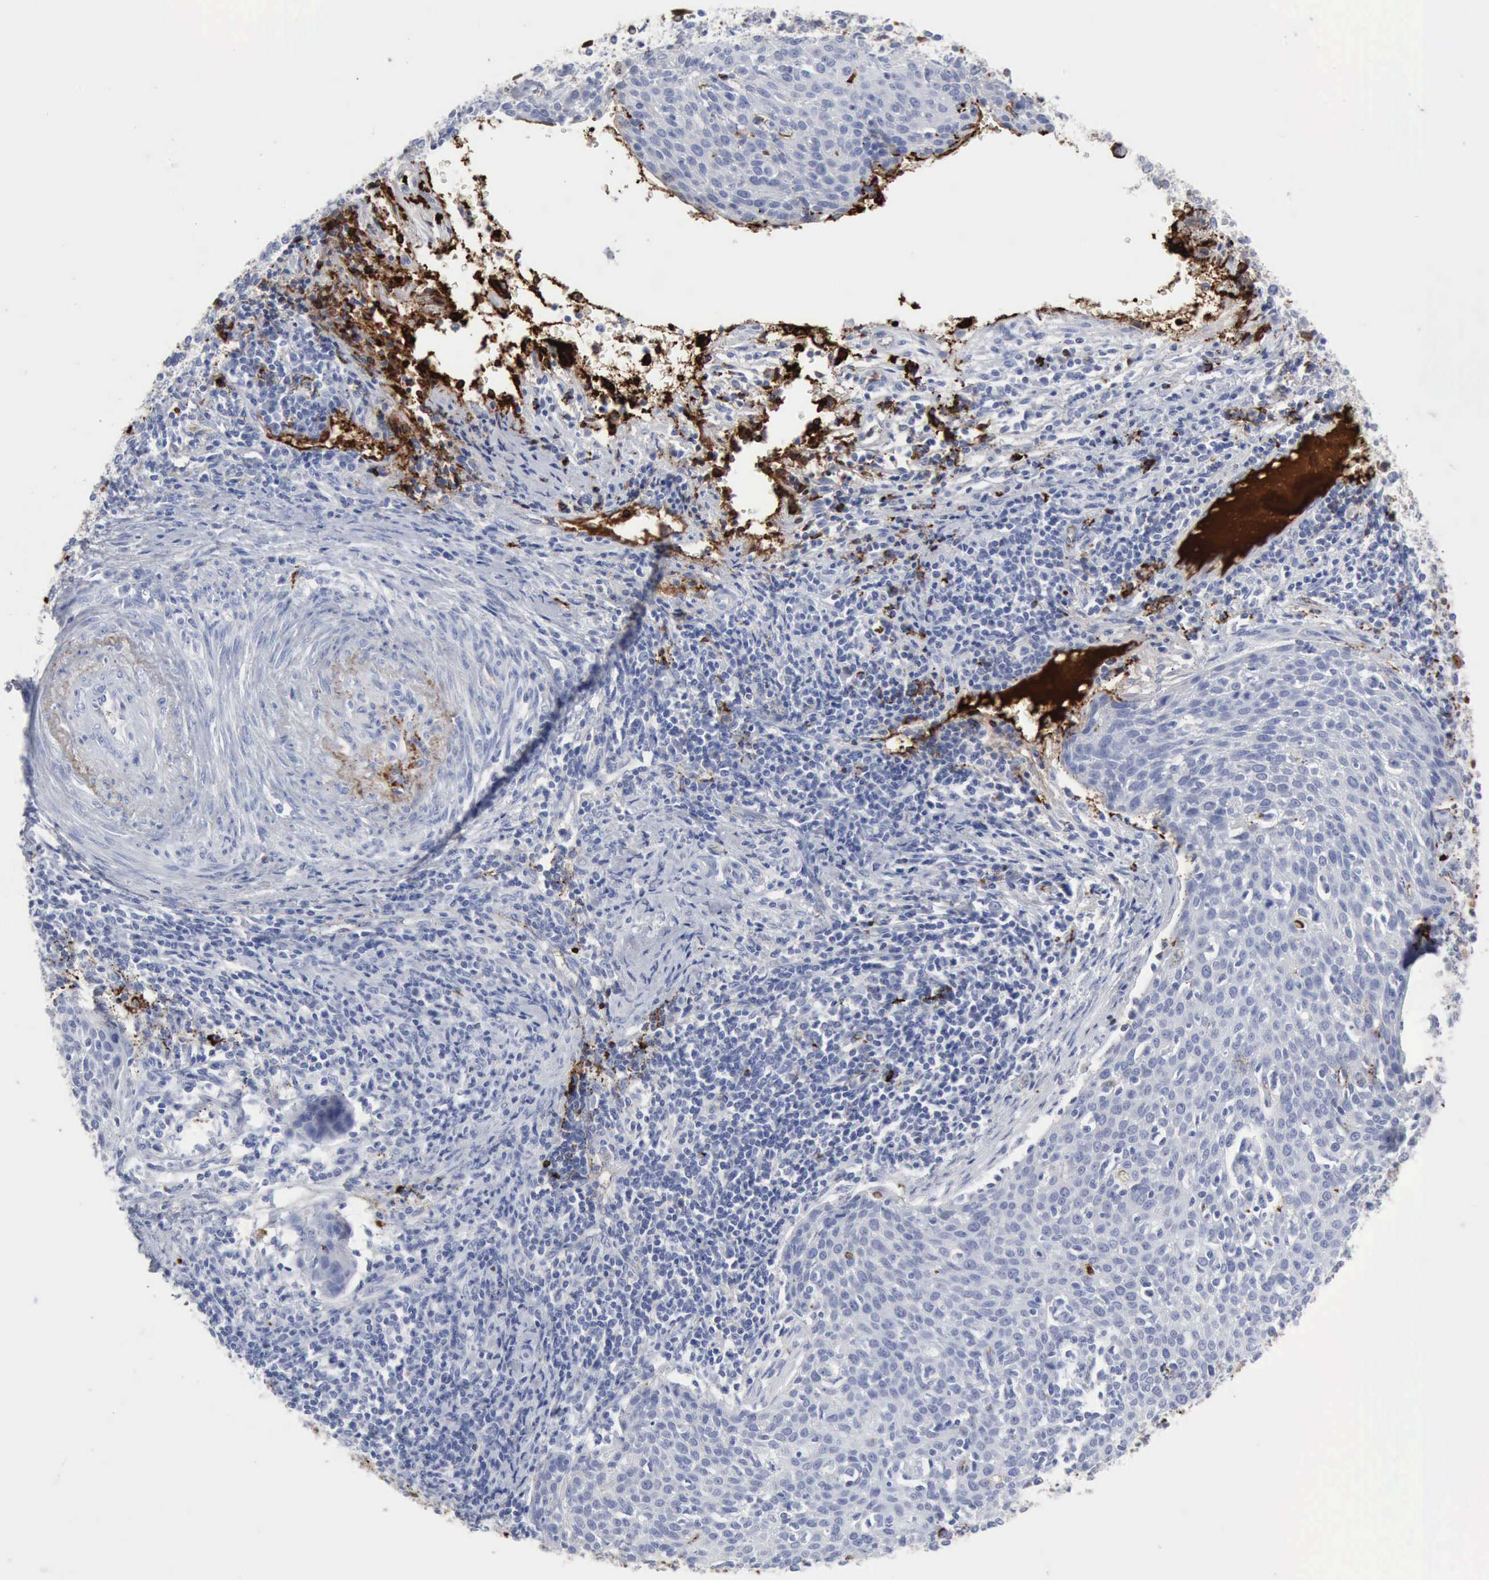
{"staining": {"intensity": "negative", "quantity": "none", "location": "none"}, "tissue": "cervical cancer", "cell_type": "Tumor cells", "image_type": "cancer", "snomed": [{"axis": "morphology", "description": "Squamous cell carcinoma, NOS"}, {"axis": "topography", "description": "Cervix"}], "caption": "Immunohistochemistry photomicrograph of neoplastic tissue: cervical cancer stained with DAB reveals no significant protein expression in tumor cells.", "gene": "C4BPA", "patient": {"sex": "female", "age": 38}}